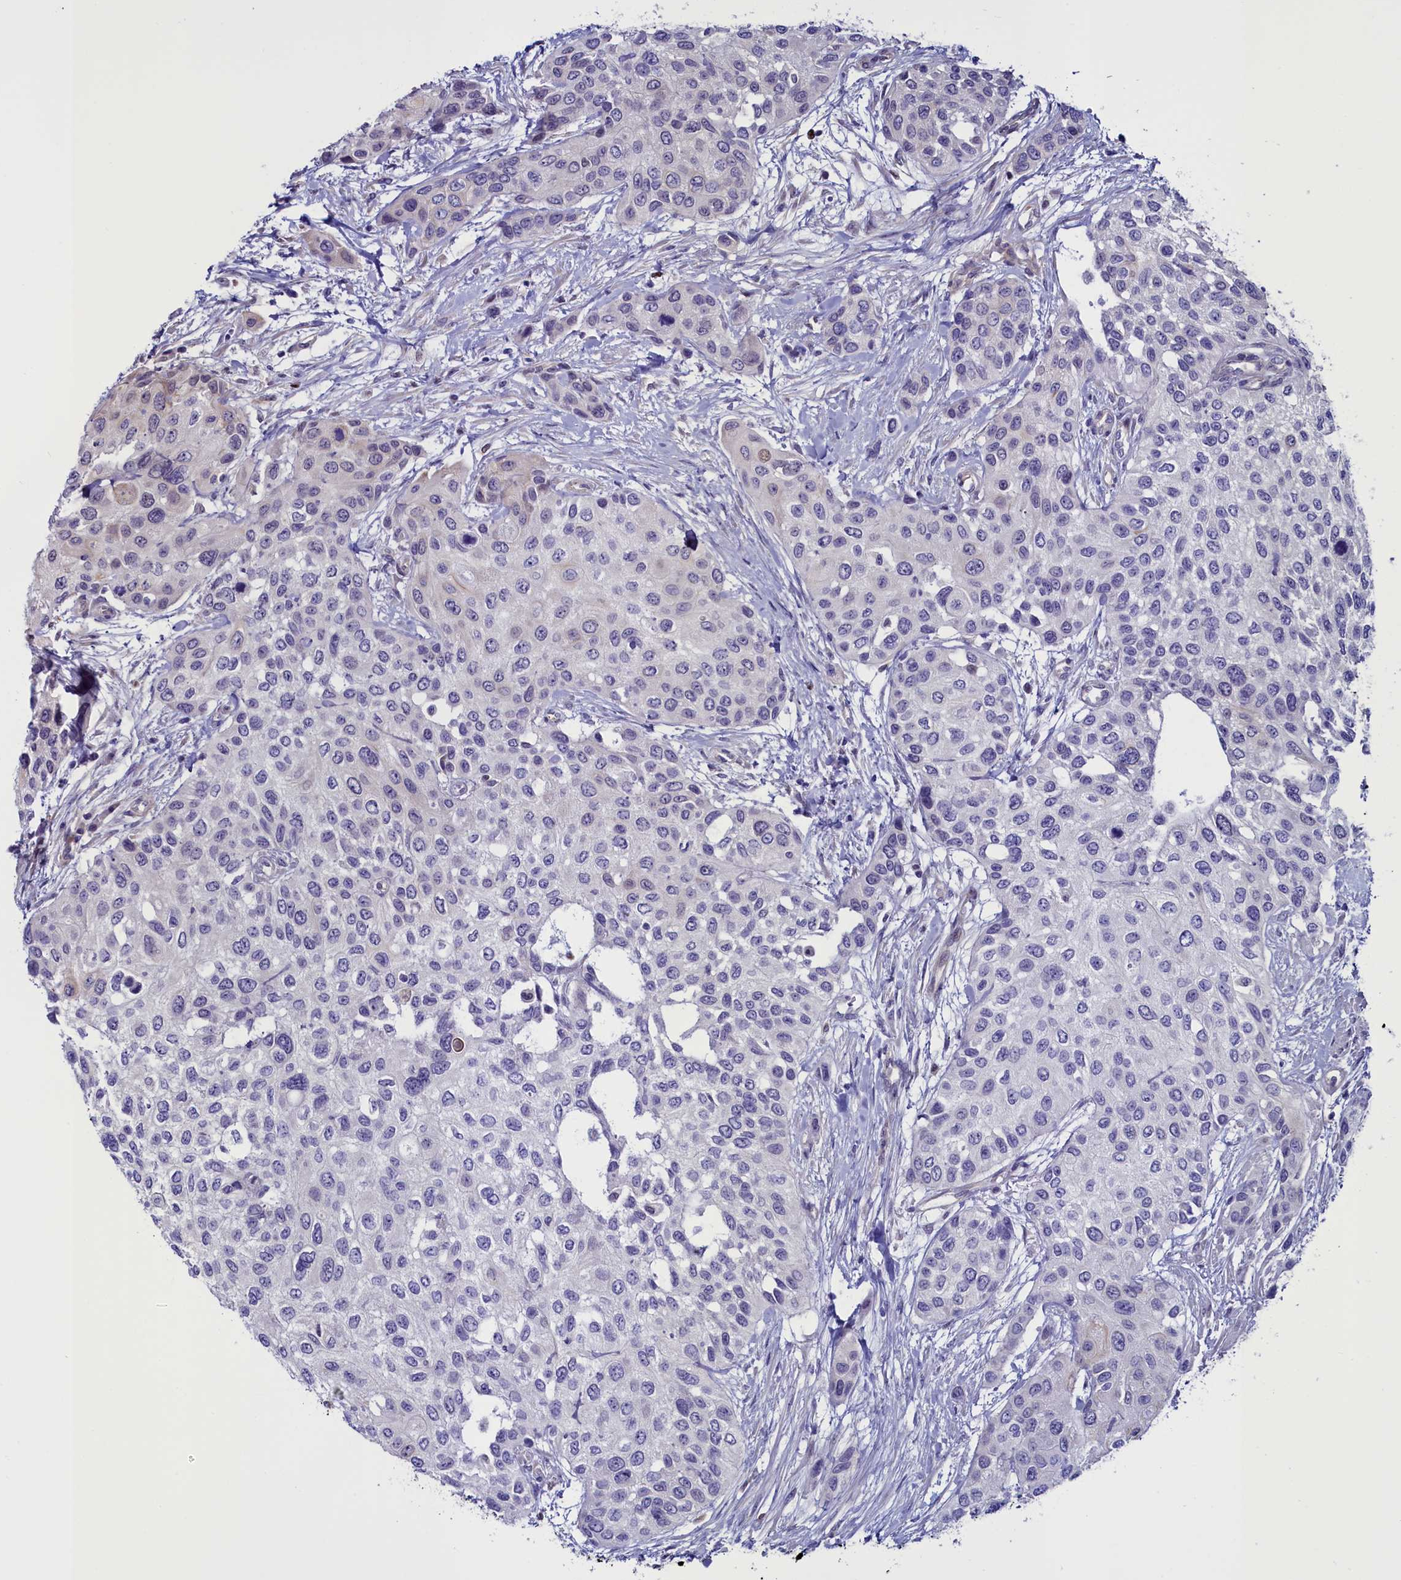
{"staining": {"intensity": "negative", "quantity": "none", "location": "none"}, "tissue": "urothelial cancer", "cell_type": "Tumor cells", "image_type": "cancer", "snomed": [{"axis": "morphology", "description": "Normal tissue, NOS"}, {"axis": "morphology", "description": "Urothelial carcinoma, High grade"}, {"axis": "topography", "description": "Vascular tissue"}, {"axis": "topography", "description": "Urinary bladder"}], "caption": "Protein analysis of urothelial carcinoma (high-grade) displays no significant staining in tumor cells.", "gene": "PDILT", "patient": {"sex": "female", "age": 56}}